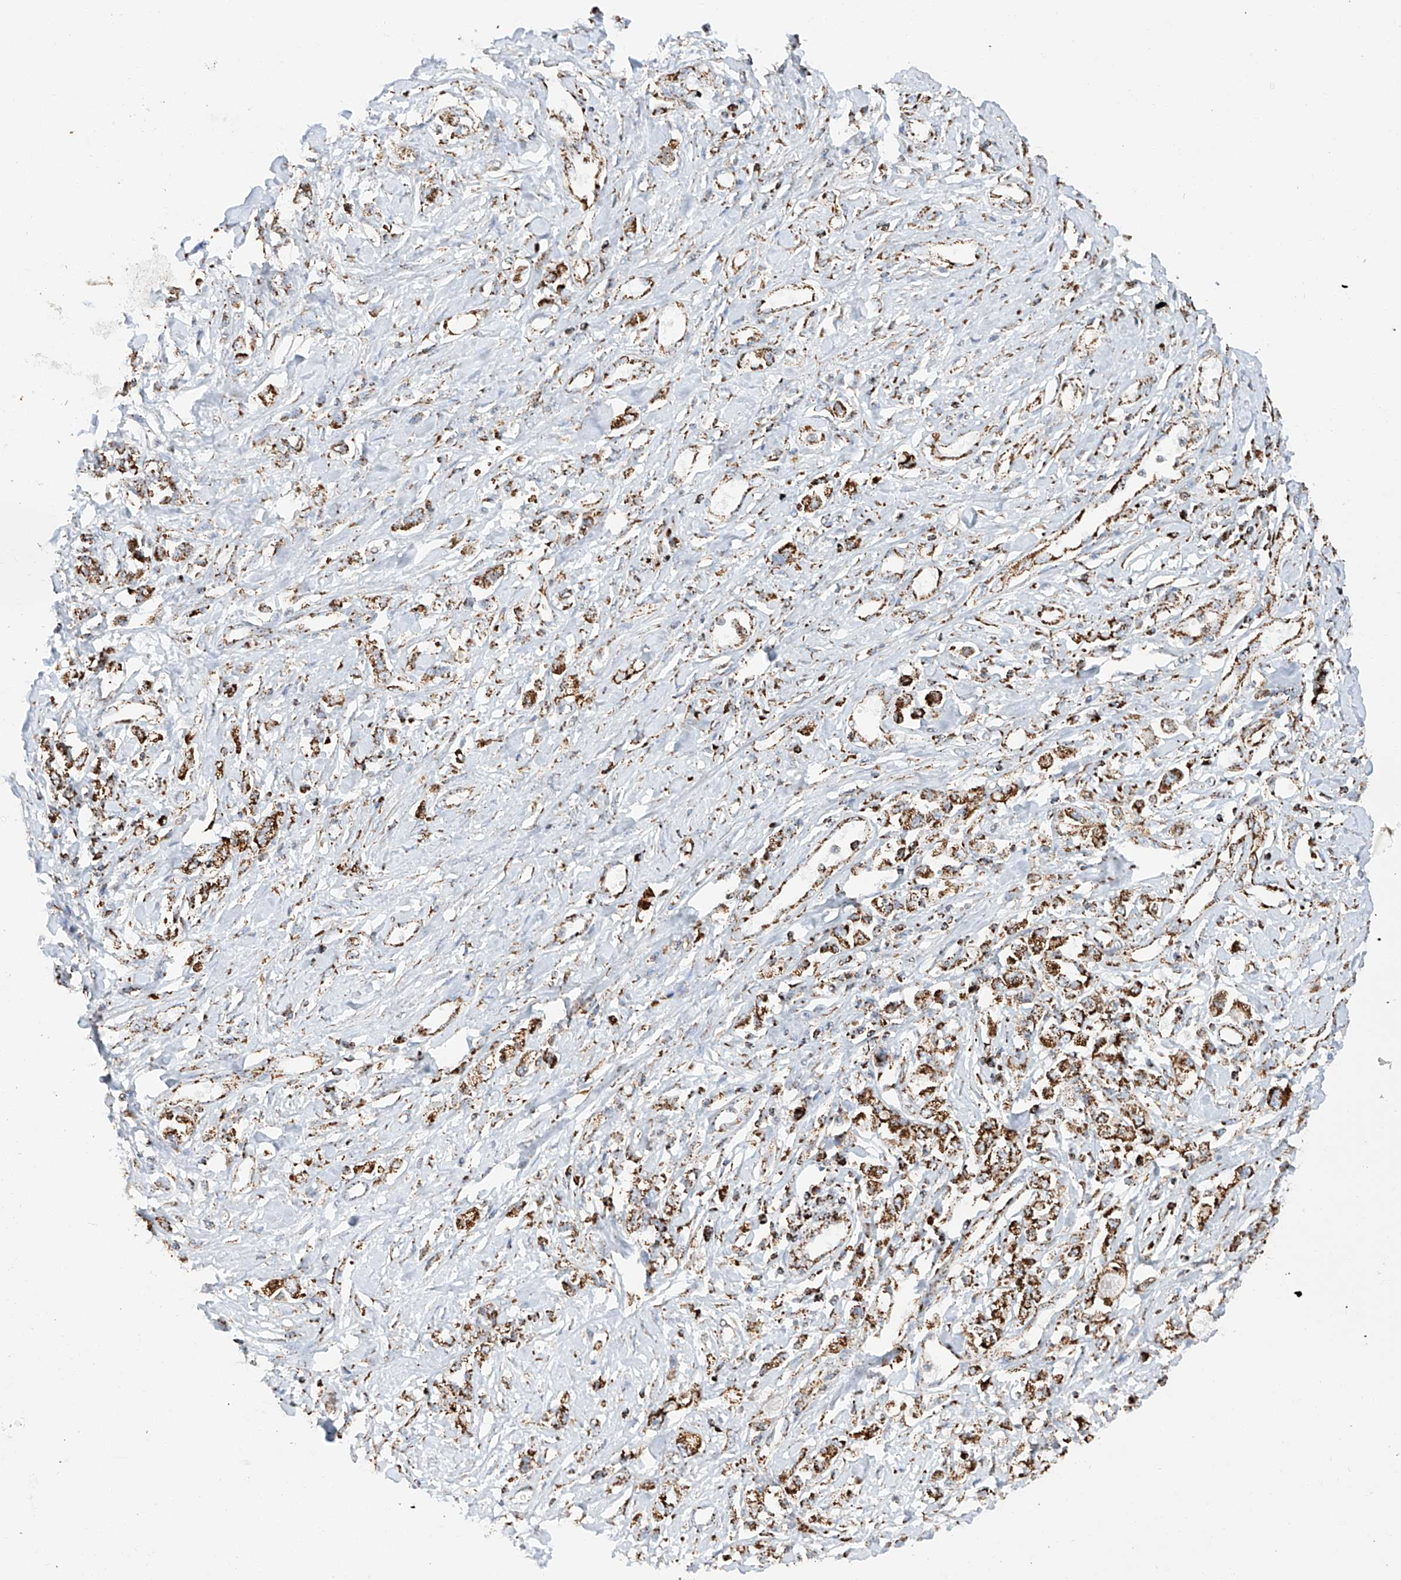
{"staining": {"intensity": "strong", "quantity": ">75%", "location": "cytoplasmic/membranous"}, "tissue": "stomach cancer", "cell_type": "Tumor cells", "image_type": "cancer", "snomed": [{"axis": "morphology", "description": "Adenocarcinoma, NOS"}, {"axis": "topography", "description": "Stomach"}], "caption": "Brown immunohistochemical staining in human stomach adenocarcinoma shows strong cytoplasmic/membranous positivity in approximately >75% of tumor cells. Immunohistochemistry (ihc) stains the protein of interest in brown and the nuclei are stained blue.", "gene": "TTC27", "patient": {"sex": "female", "age": 76}}